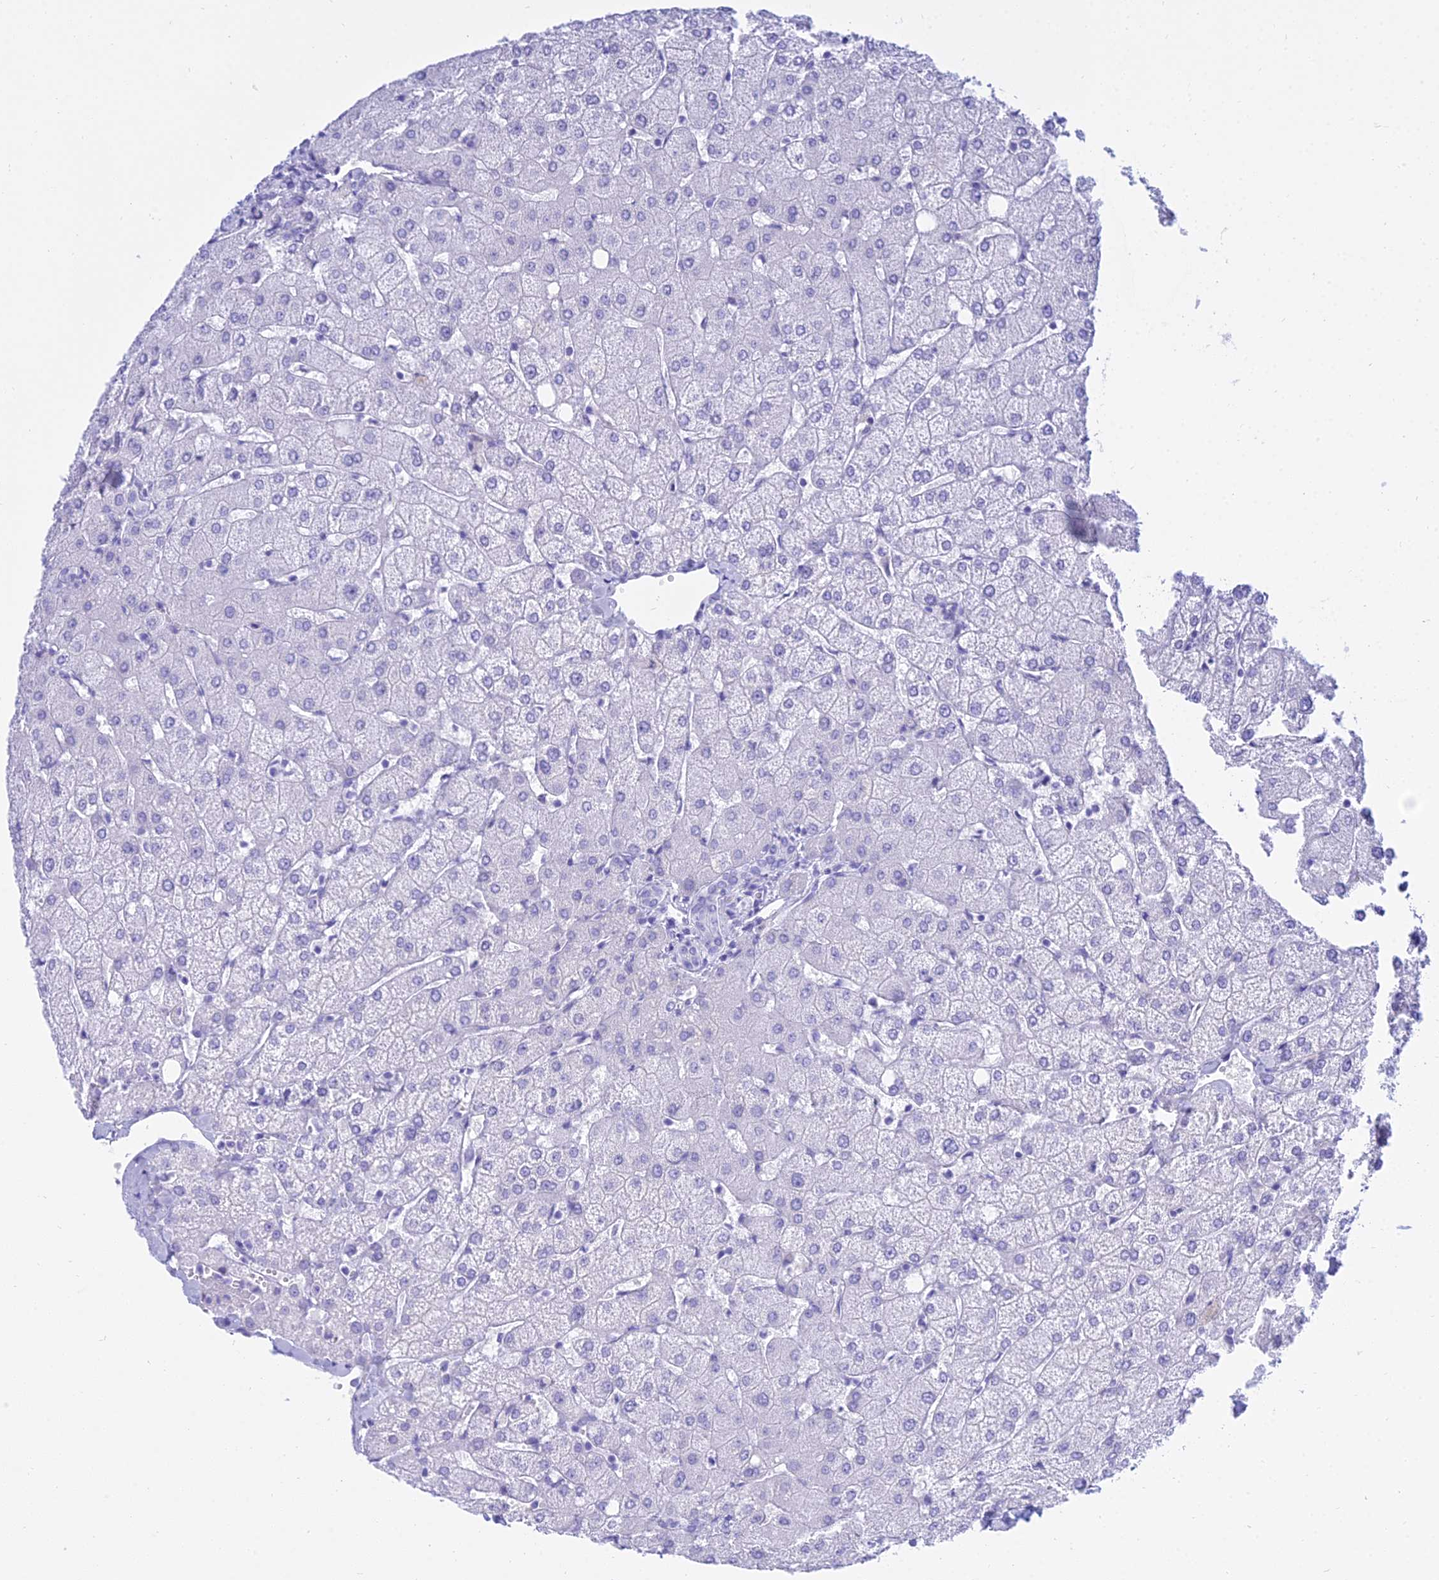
{"staining": {"intensity": "negative", "quantity": "none", "location": "none"}, "tissue": "liver", "cell_type": "Cholangiocytes", "image_type": "normal", "snomed": [{"axis": "morphology", "description": "Normal tissue, NOS"}, {"axis": "topography", "description": "Liver"}], "caption": "This histopathology image is of unremarkable liver stained with immunohistochemistry (IHC) to label a protein in brown with the nuclei are counter-stained blue. There is no staining in cholangiocytes. (Immunohistochemistry (ihc), brightfield microscopy, high magnification).", "gene": "PATE4", "patient": {"sex": "female", "age": 54}}